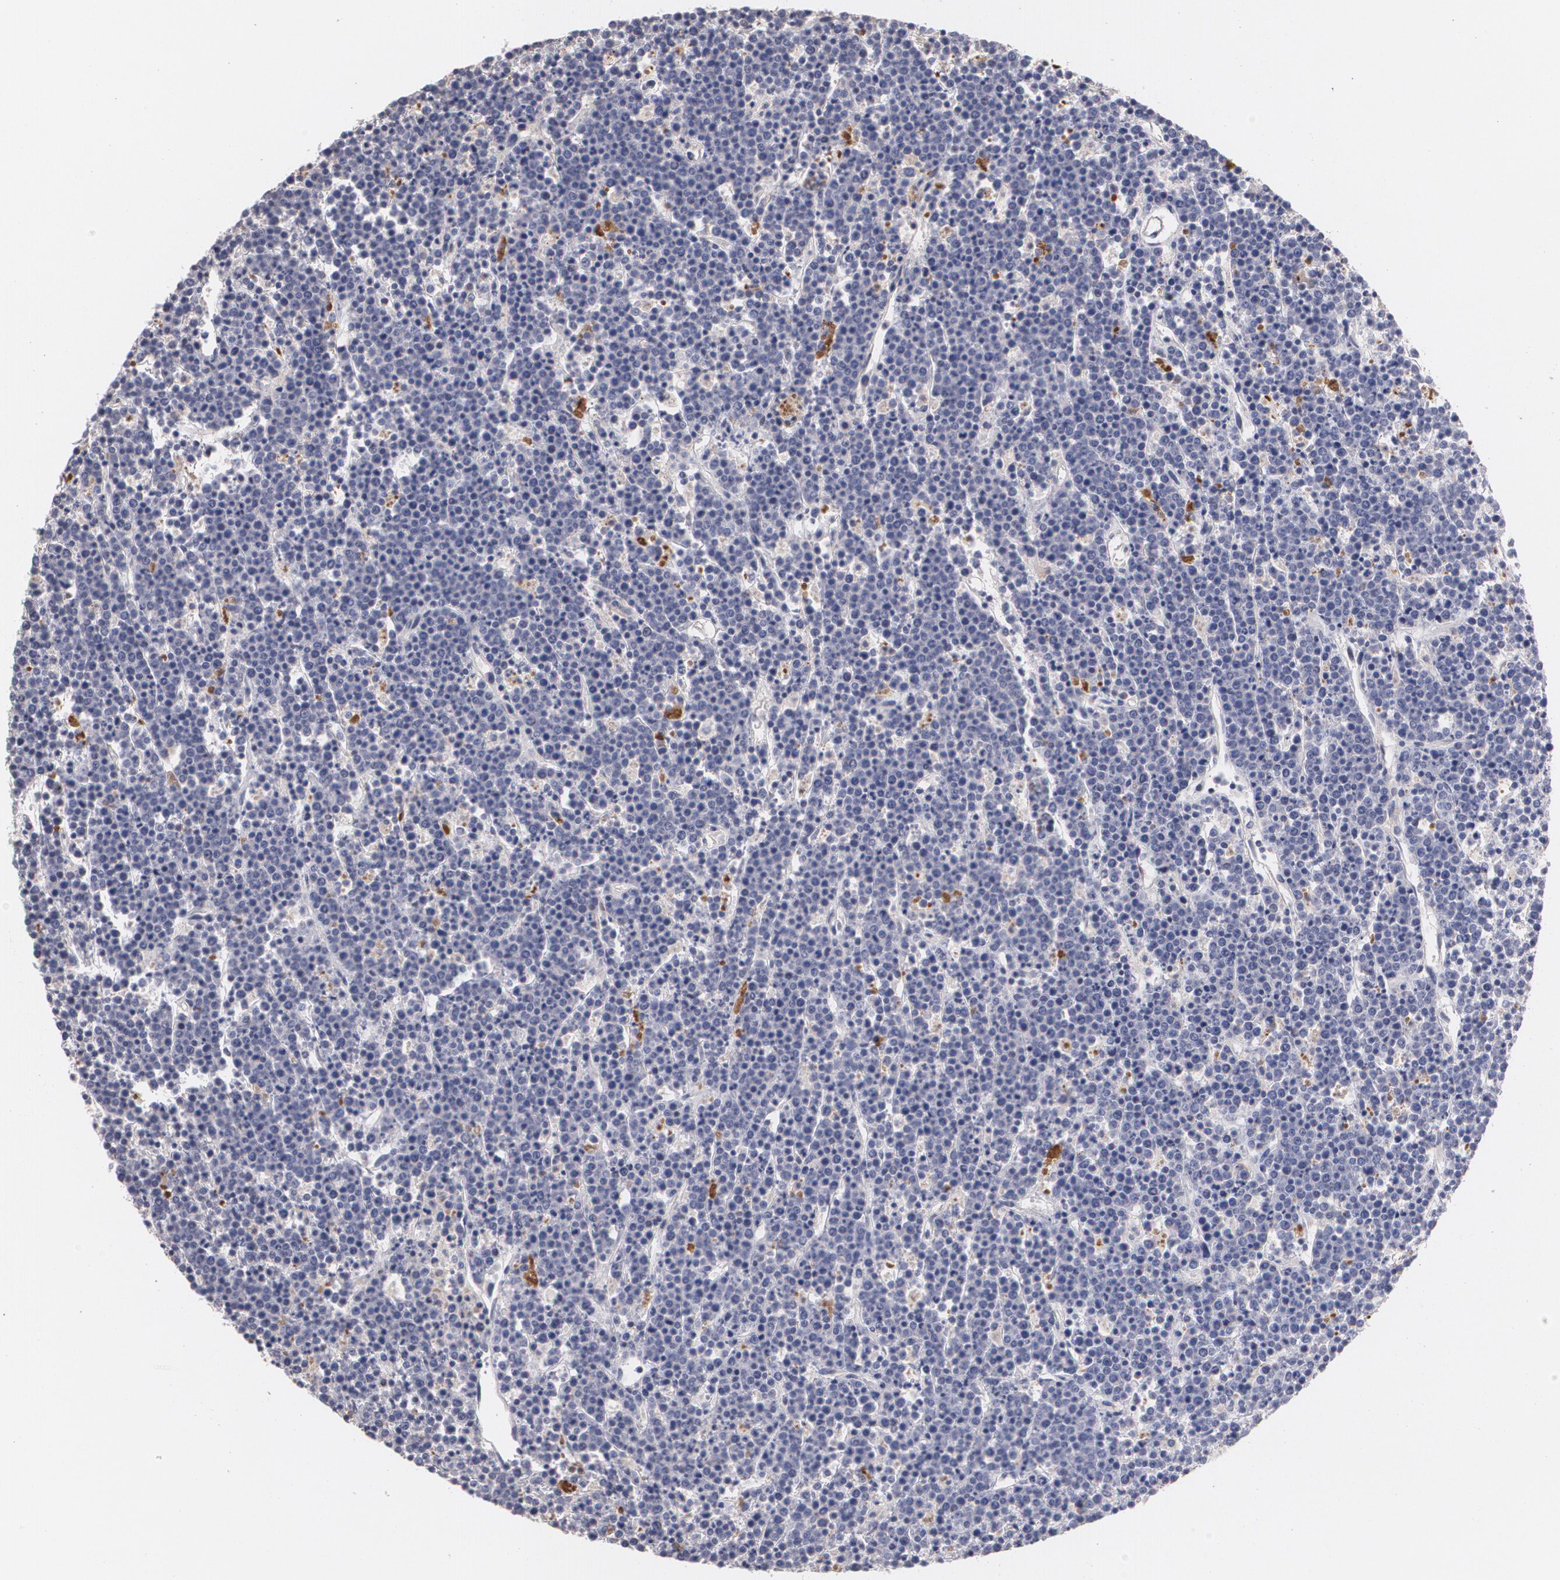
{"staining": {"intensity": "negative", "quantity": "none", "location": "none"}, "tissue": "lymphoma", "cell_type": "Tumor cells", "image_type": "cancer", "snomed": [{"axis": "morphology", "description": "Malignant lymphoma, non-Hodgkin's type, High grade"}, {"axis": "topography", "description": "Ovary"}], "caption": "Immunohistochemistry (IHC) photomicrograph of neoplastic tissue: lymphoma stained with DAB reveals no significant protein positivity in tumor cells.", "gene": "FBLN1", "patient": {"sex": "female", "age": 56}}